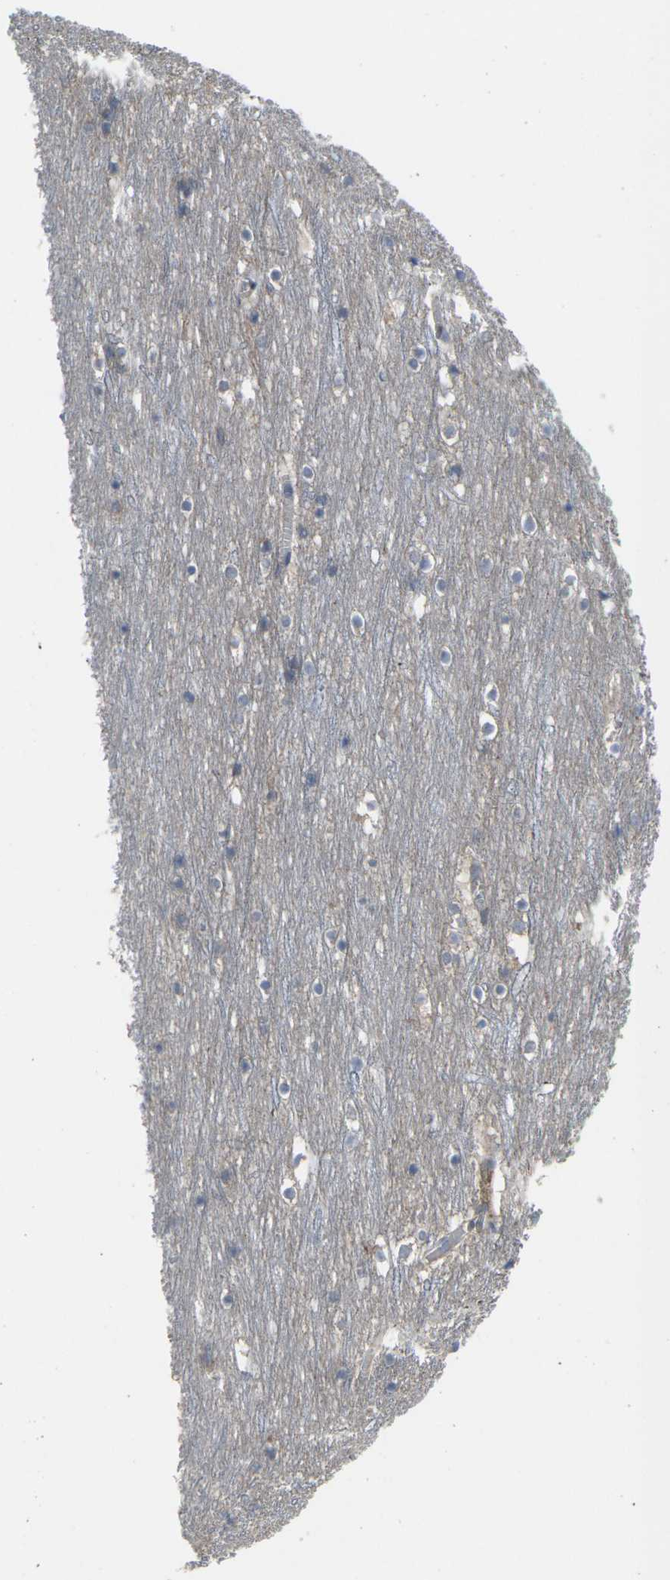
{"staining": {"intensity": "negative", "quantity": "none", "location": "none"}, "tissue": "cerebral cortex", "cell_type": "Endothelial cells", "image_type": "normal", "snomed": [{"axis": "morphology", "description": "Normal tissue, NOS"}, {"axis": "topography", "description": "Cerebral cortex"}], "caption": "This photomicrograph is of unremarkable cerebral cortex stained with immunohistochemistry (IHC) to label a protein in brown with the nuclei are counter-stained blue. There is no staining in endothelial cells. The staining was performed using DAB to visualize the protein expression in brown, while the nuclei were stained in blue with hematoxylin (Magnification: 20x).", "gene": "CCR10", "patient": {"sex": "male", "age": 45}}